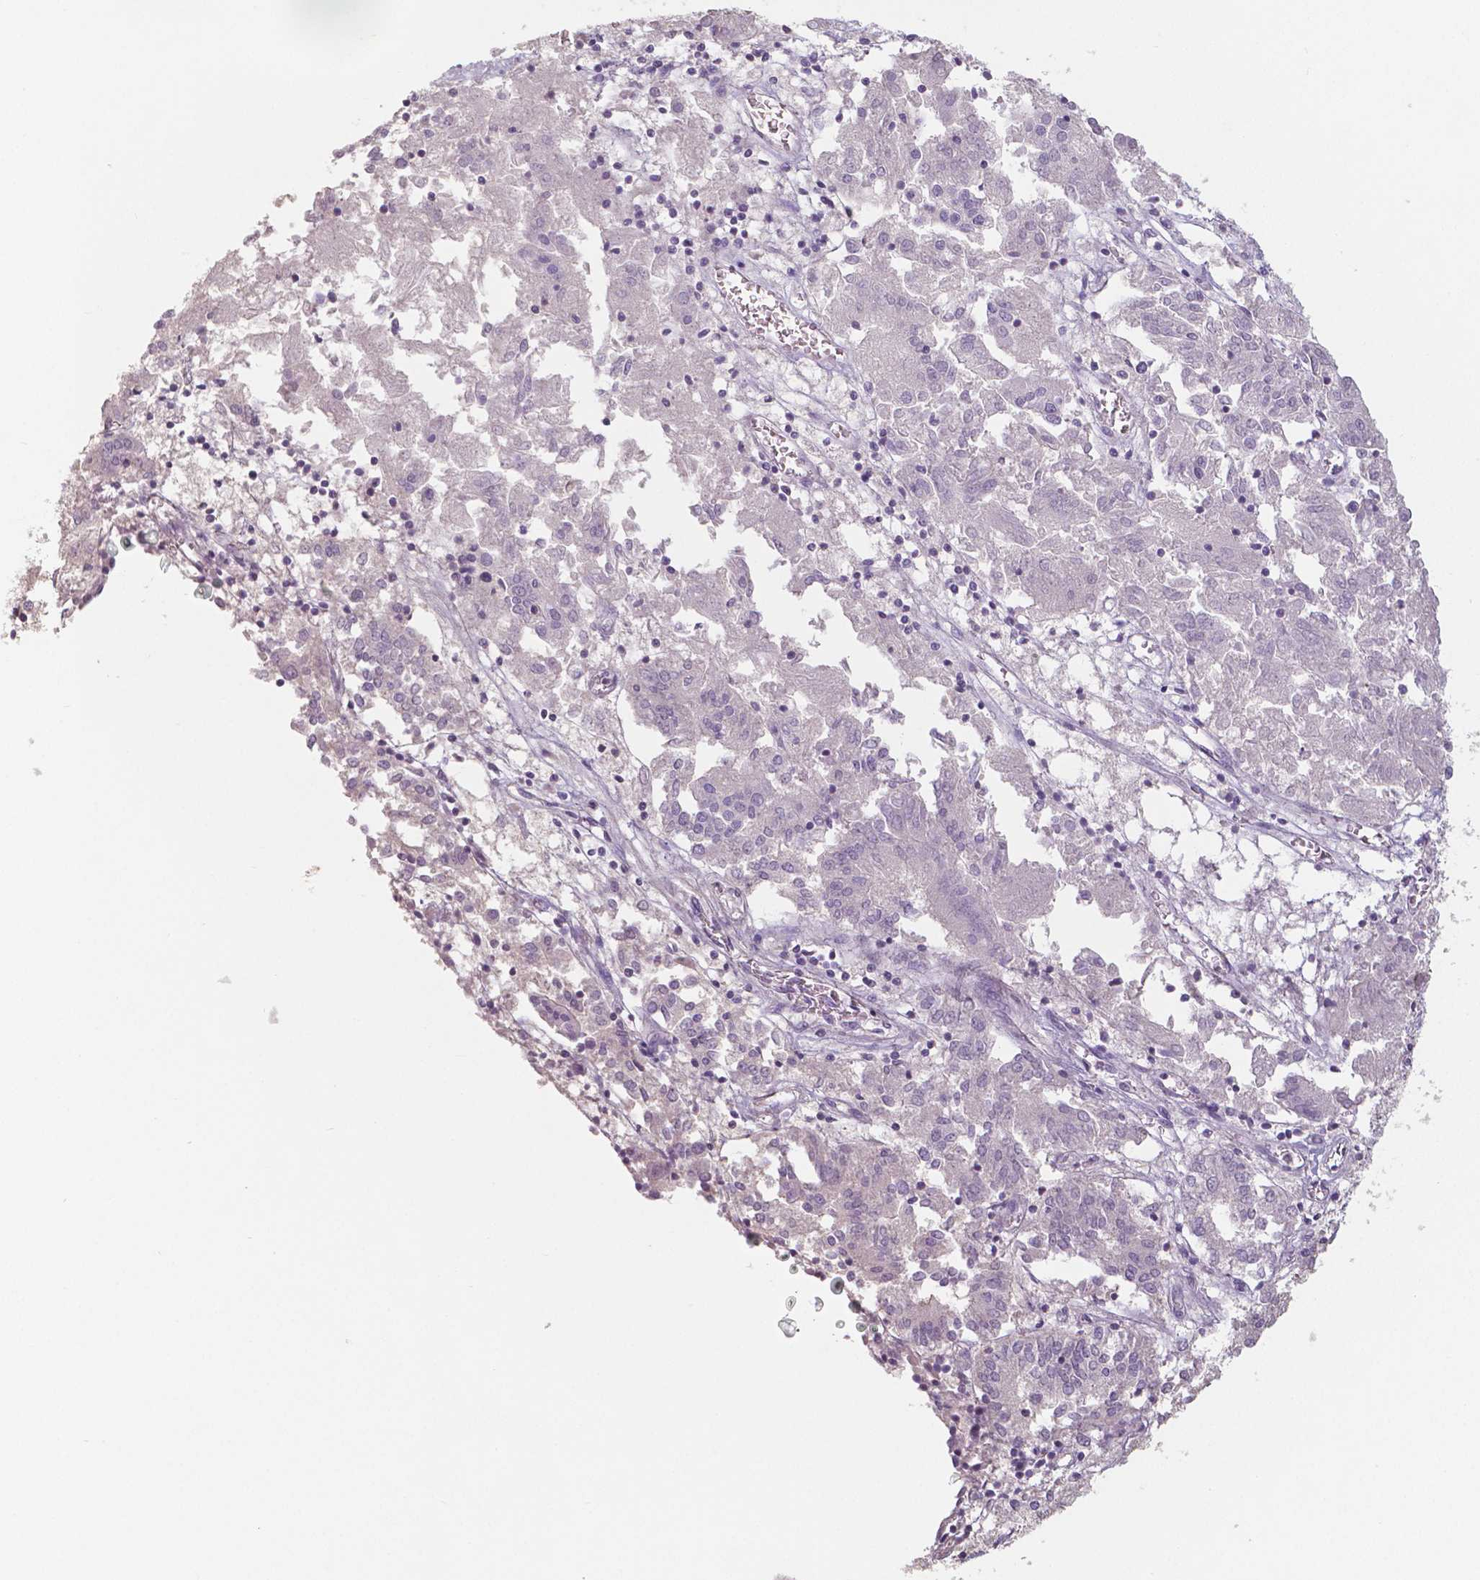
{"staining": {"intensity": "negative", "quantity": "none", "location": "none"}, "tissue": "endometrial cancer", "cell_type": "Tumor cells", "image_type": "cancer", "snomed": [{"axis": "morphology", "description": "Adenocarcinoma, NOS"}, {"axis": "topography", "description": "Endometrium"}], "caption": "A micrograph of endometrial adenocarcinoma stained for a protein demonstrates no brown staining in tumor cells.", "gene": "CRMP1", "patient": {"sex": "female", "age": 54}}